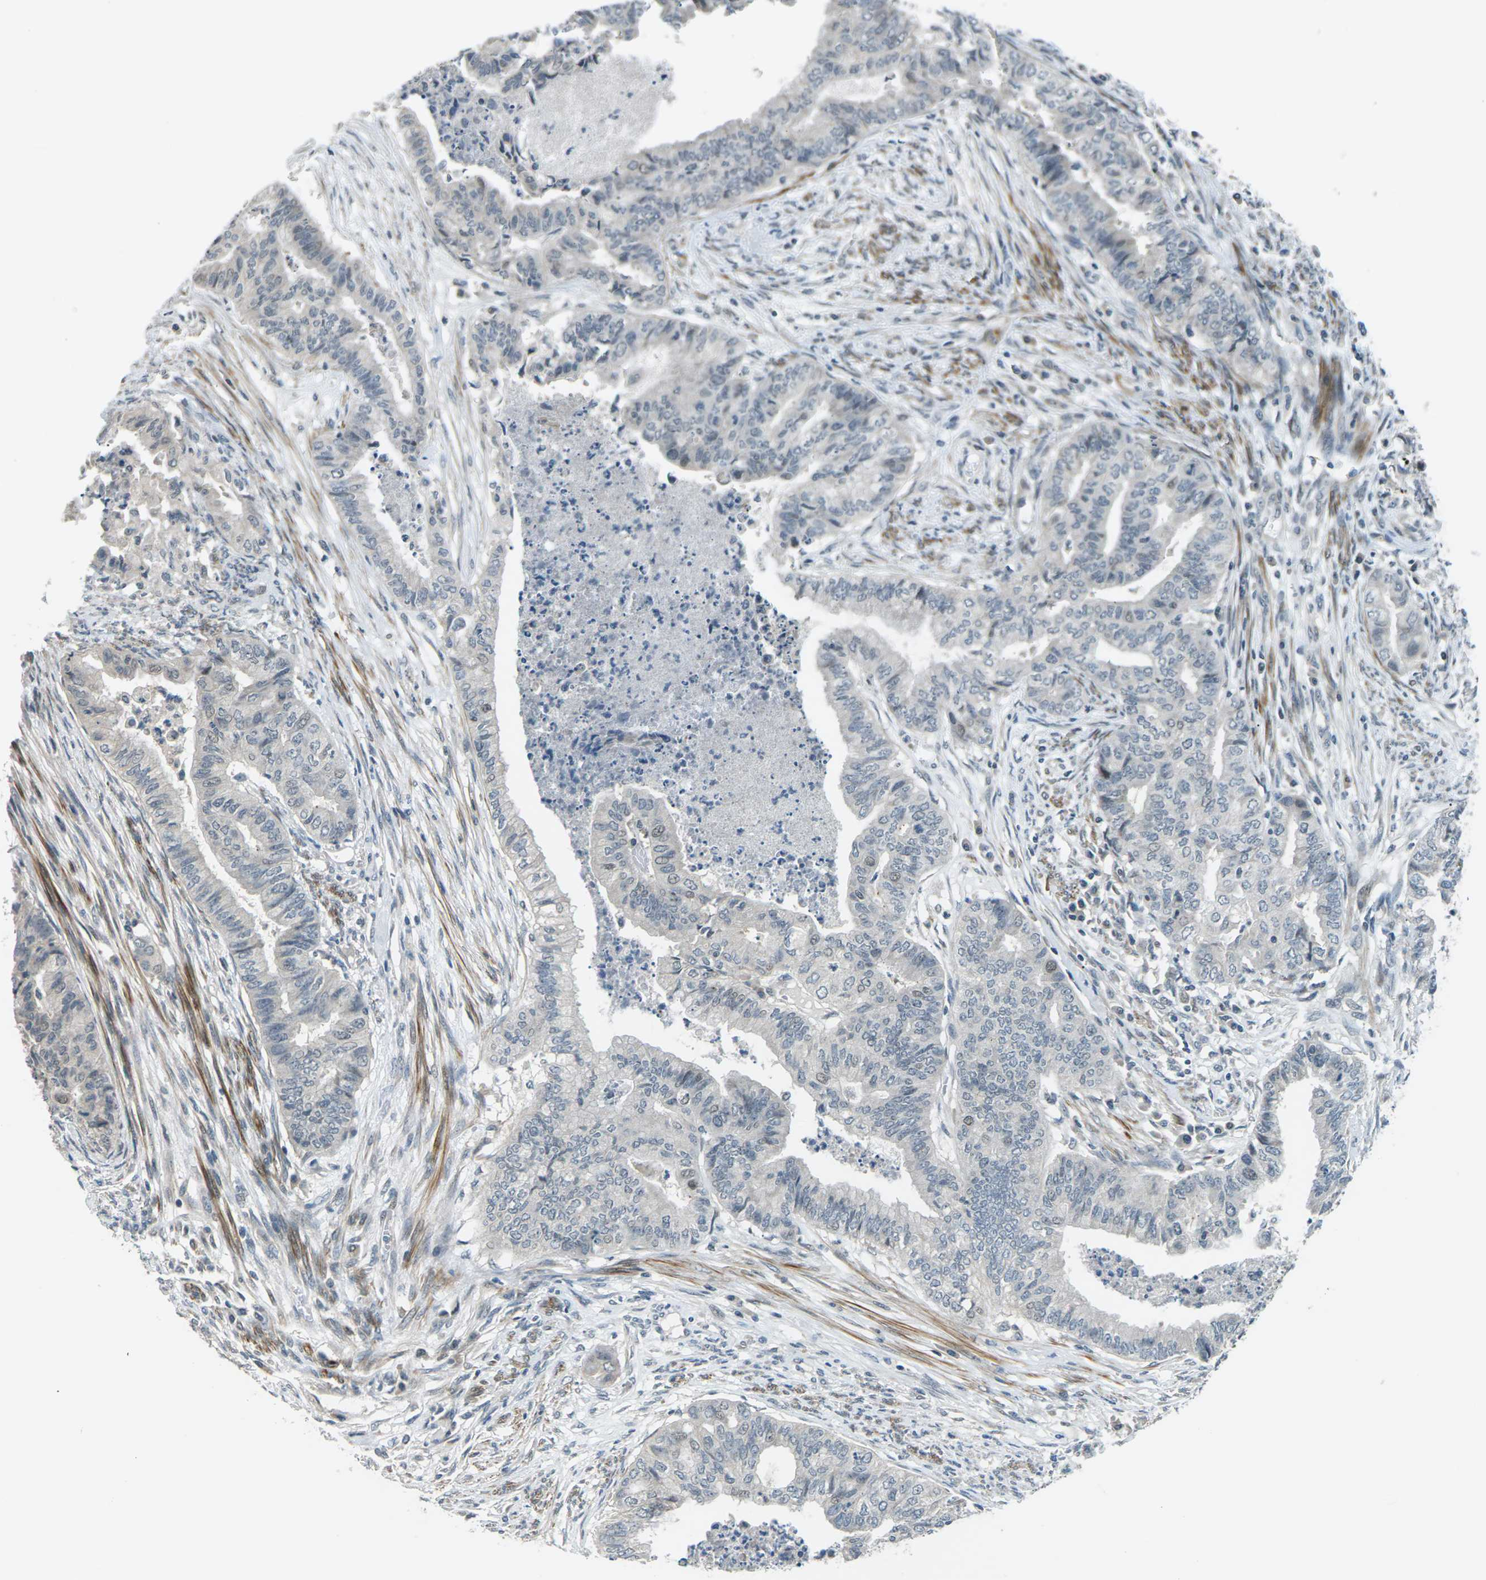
{"staining": {"intensity": "negative", "quantity": "none", "location": "none"}, "tissue": "endometrial cancer", "cell_type": "Tumor cells", "image_type": "cancer", "snomed": [{"axis": "morphology", "description": "Adenocarcinoma, NOS"}, {"axis": "topography", "description": "Endometrium"}], "caption": "The photomicrograph shows no staining of tumor cells in adenocarcinoma (endometrial).", "gene": "SLC13A3", "patient": {"sex": "female", "age": 79}}